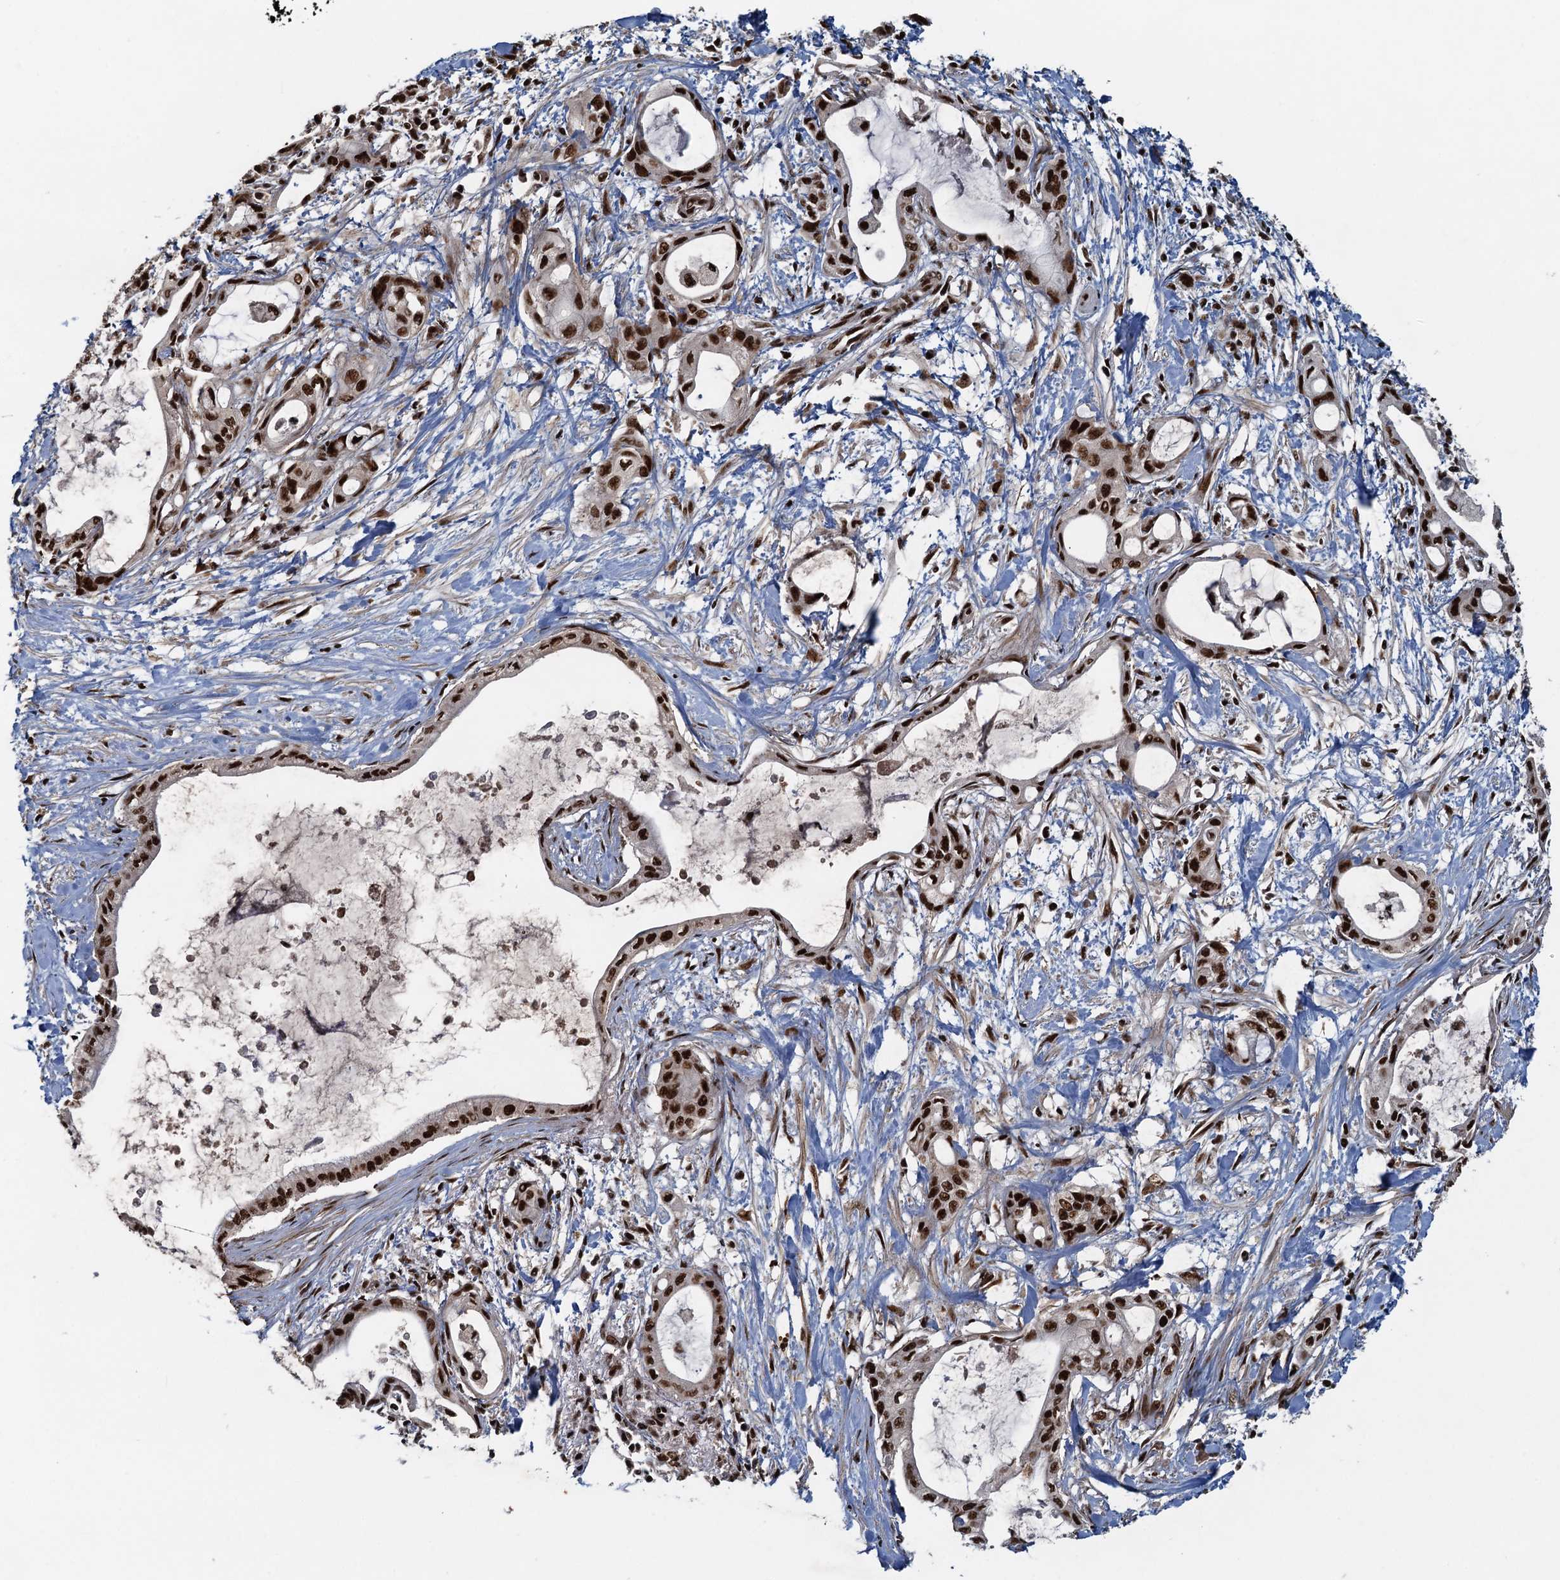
{"staining": {"intensity": "strong", "quantity": ">75%", "location": "nuclear"}, "tissue": "pancreatic cancer", "cell_type": "Tumor cells", "image_type": "cancer", "snomed": [{"axis": "morphology", "description": "Adenocarcinoma, NOS"}, {"axis": "topography", "description": "Pancreas"}], "caption": "Protein staining demonstrates strong nuclear staining in approximately >75% of tumor cells in pancreatic adenocarcinoma.", "gene": "ZC3H18", "patient": {"sex": "male", "age": 72}}